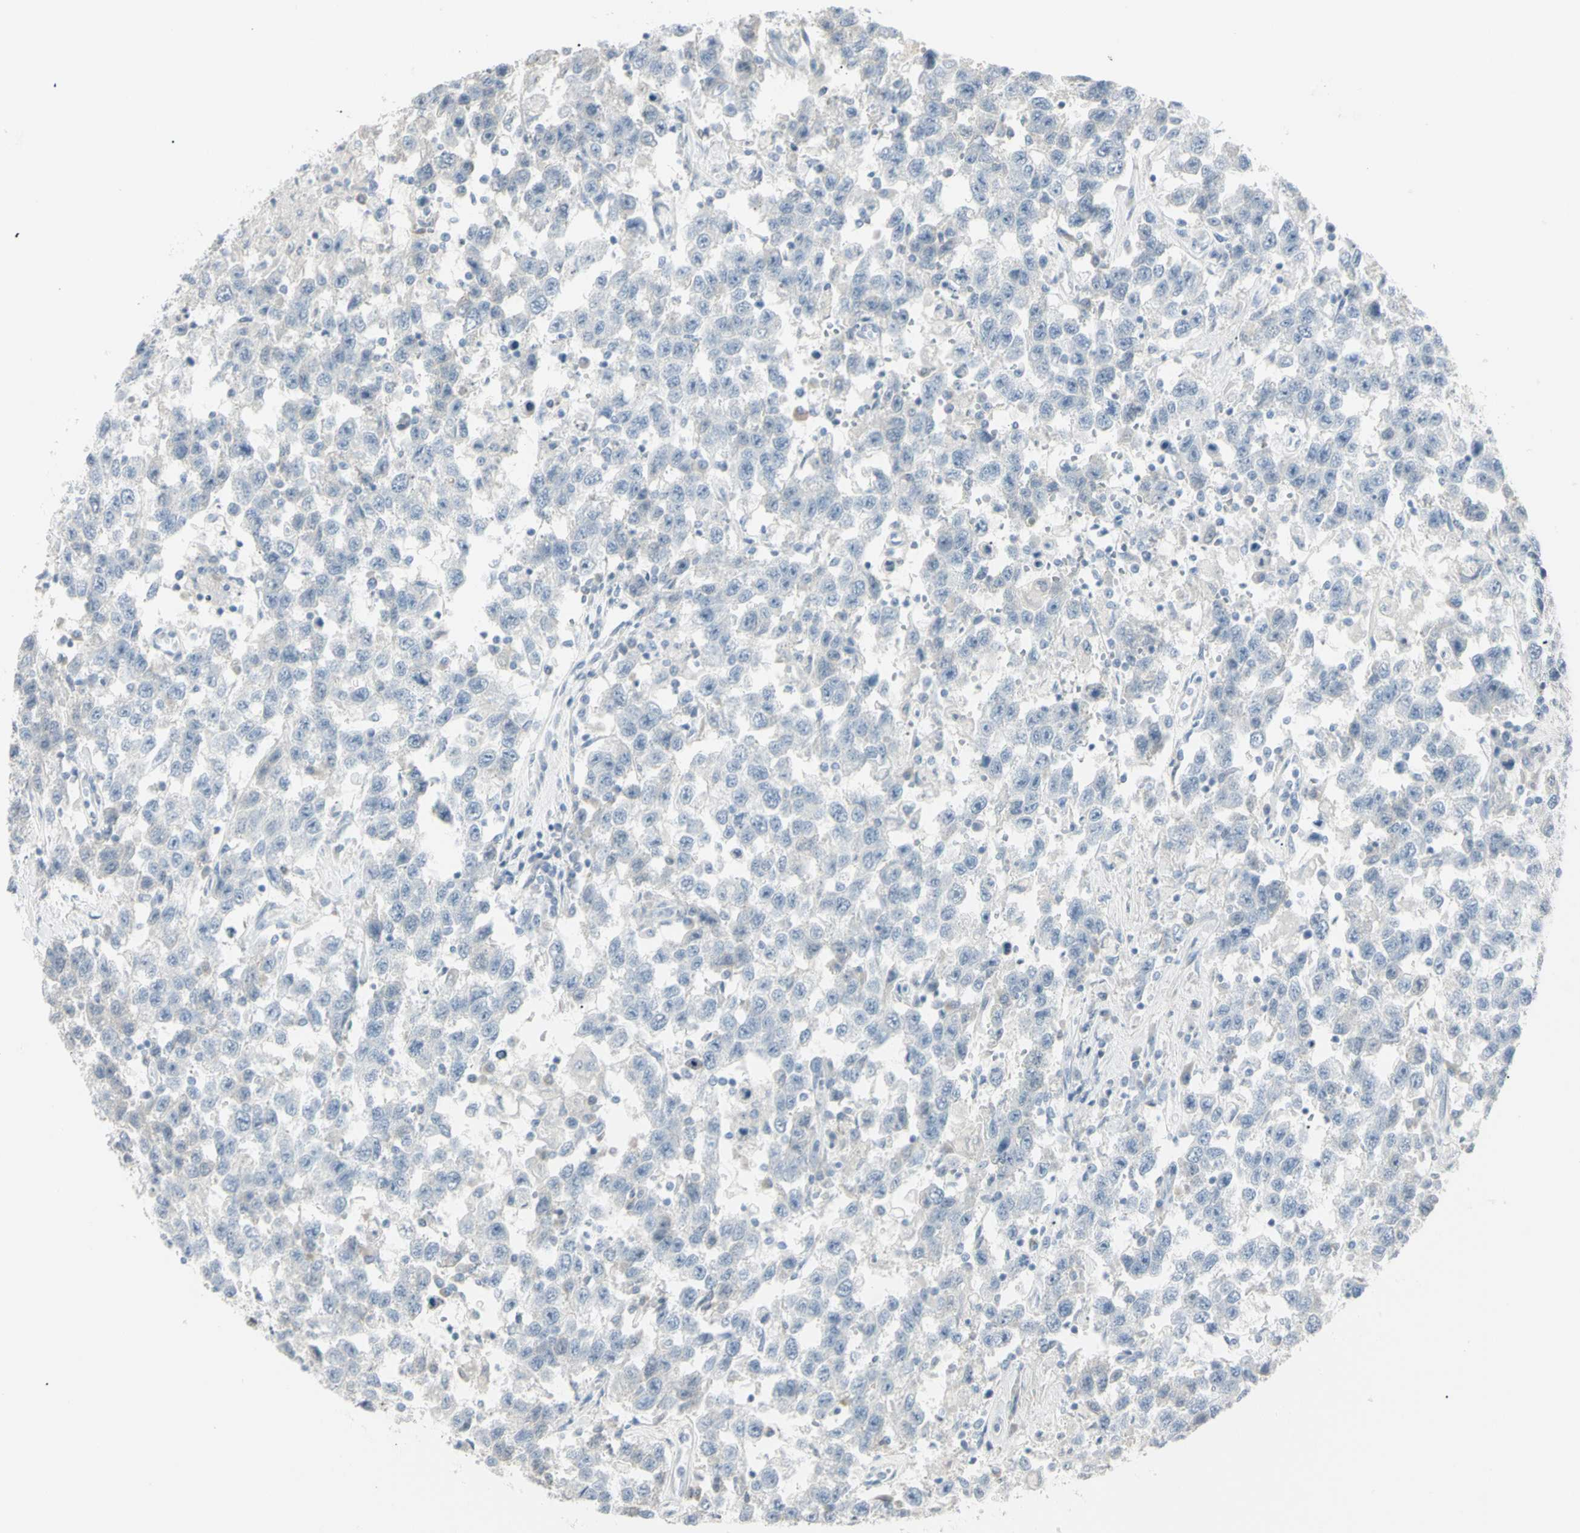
{"staining": {"intensity": "negative", "quantity": "none", "location": "none"}, "tissue": "testis cancer", "cell_type": "Tumor cells", "image_type": "cancer", "snomed": [{"axis": "morphology", "description": "Seminoma, NOS"}, {"axis": "topography", "description": "Testis"}], "caption": "The photomicrograph exhibits no staining of tumor cells in testis seminoma.", "gene": "PIP", "patient": {"sex": "male", "age": 41}}